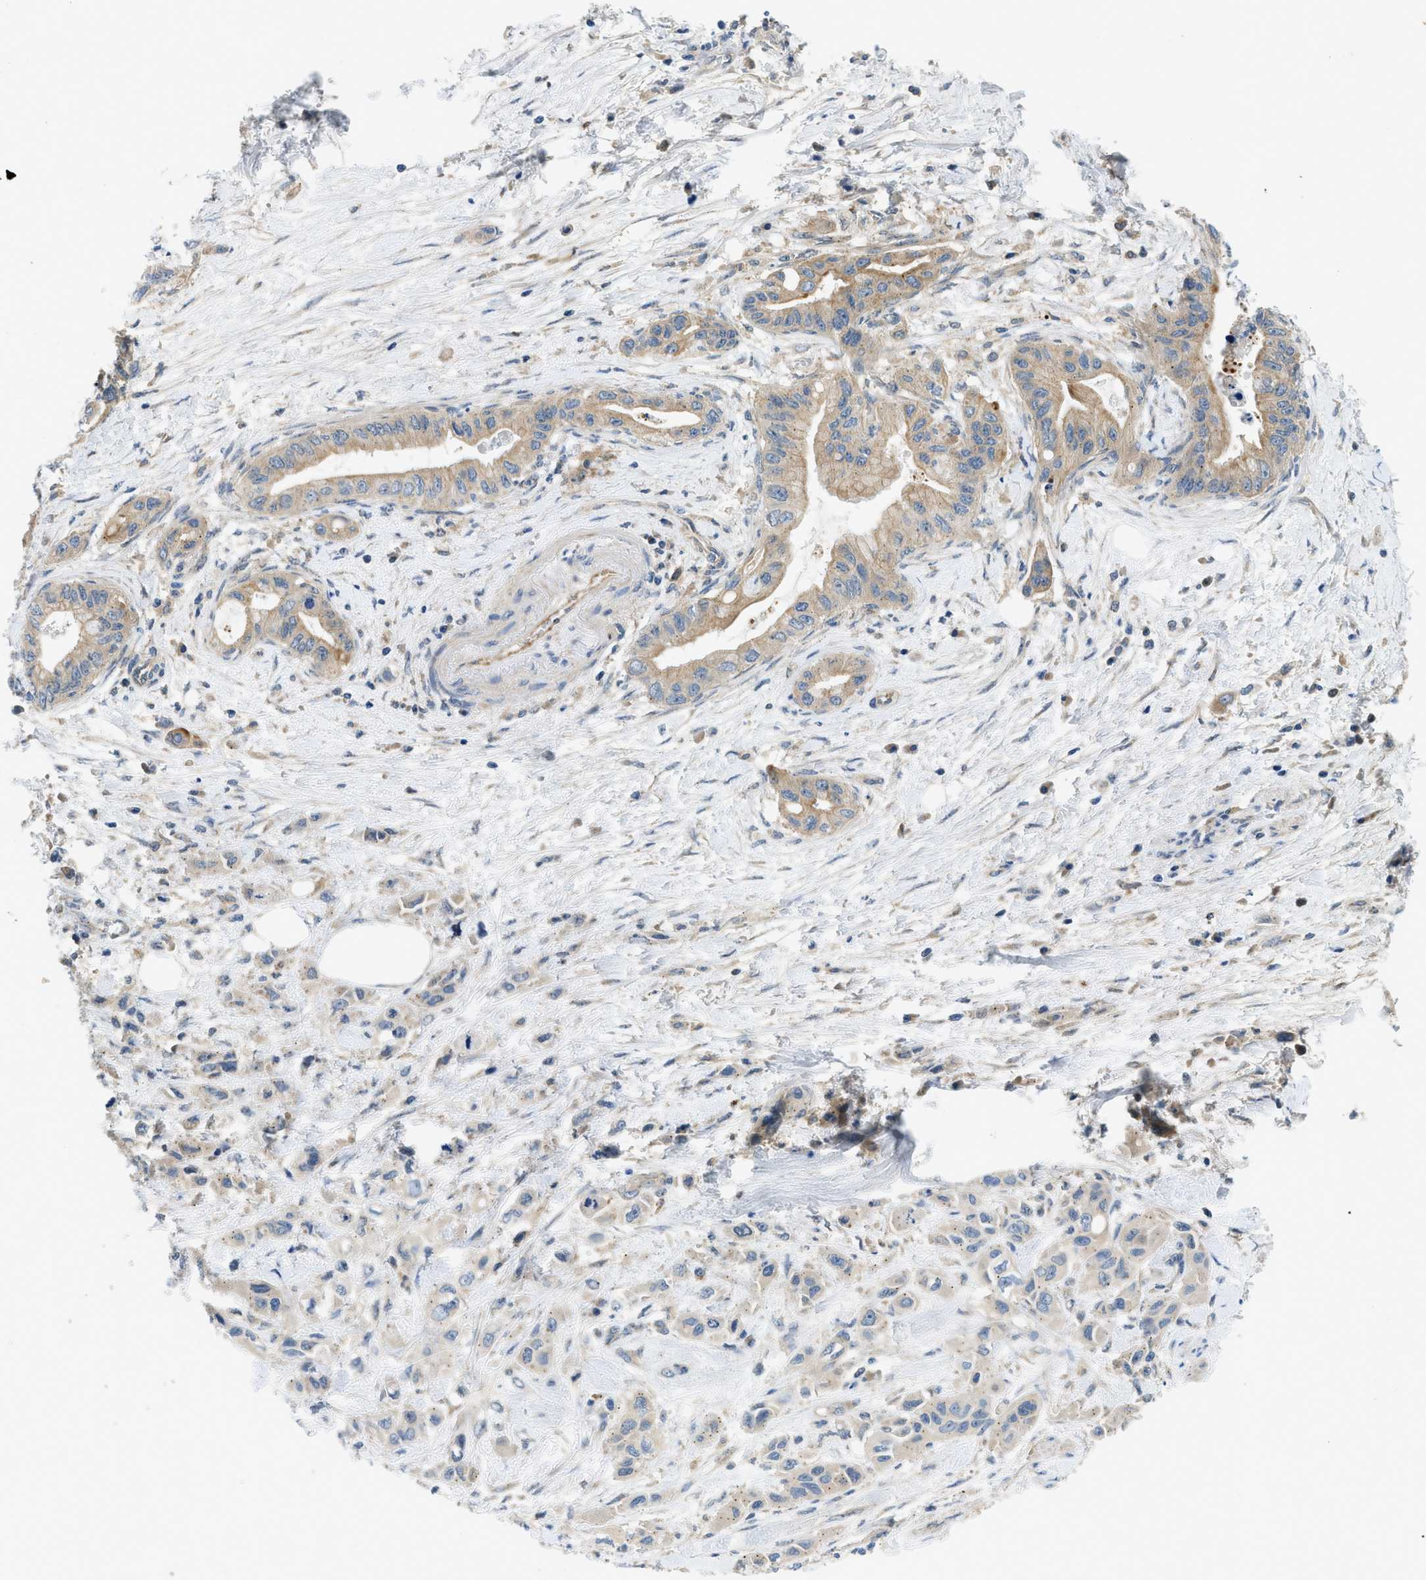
{"staining": {"intensity": "weak", "quantity": "25%-75%", "location": "cytoplasmic/membranous"}, "tissue": "pancreatic cancer", "cell_type": "Tumor cells", "image_type": "cancer", "snomed": [{"axis": "morphology", "description": "Adenocarcinoma, NOS"}, {"axis": "topography", "description": "Pancreas"}], "caption": "High-power microscopy captured an immunohistochemistry histopathology image of pancreatic cancer, revealing weak cytoplasmic/membranous expression in approximately 25%-75% of tumor cells. The protein of interest is shown in brown color, while the nuclei are stained blue.", "gene": "RIPK2", "patient": {"sex": "female", "age": 73}}